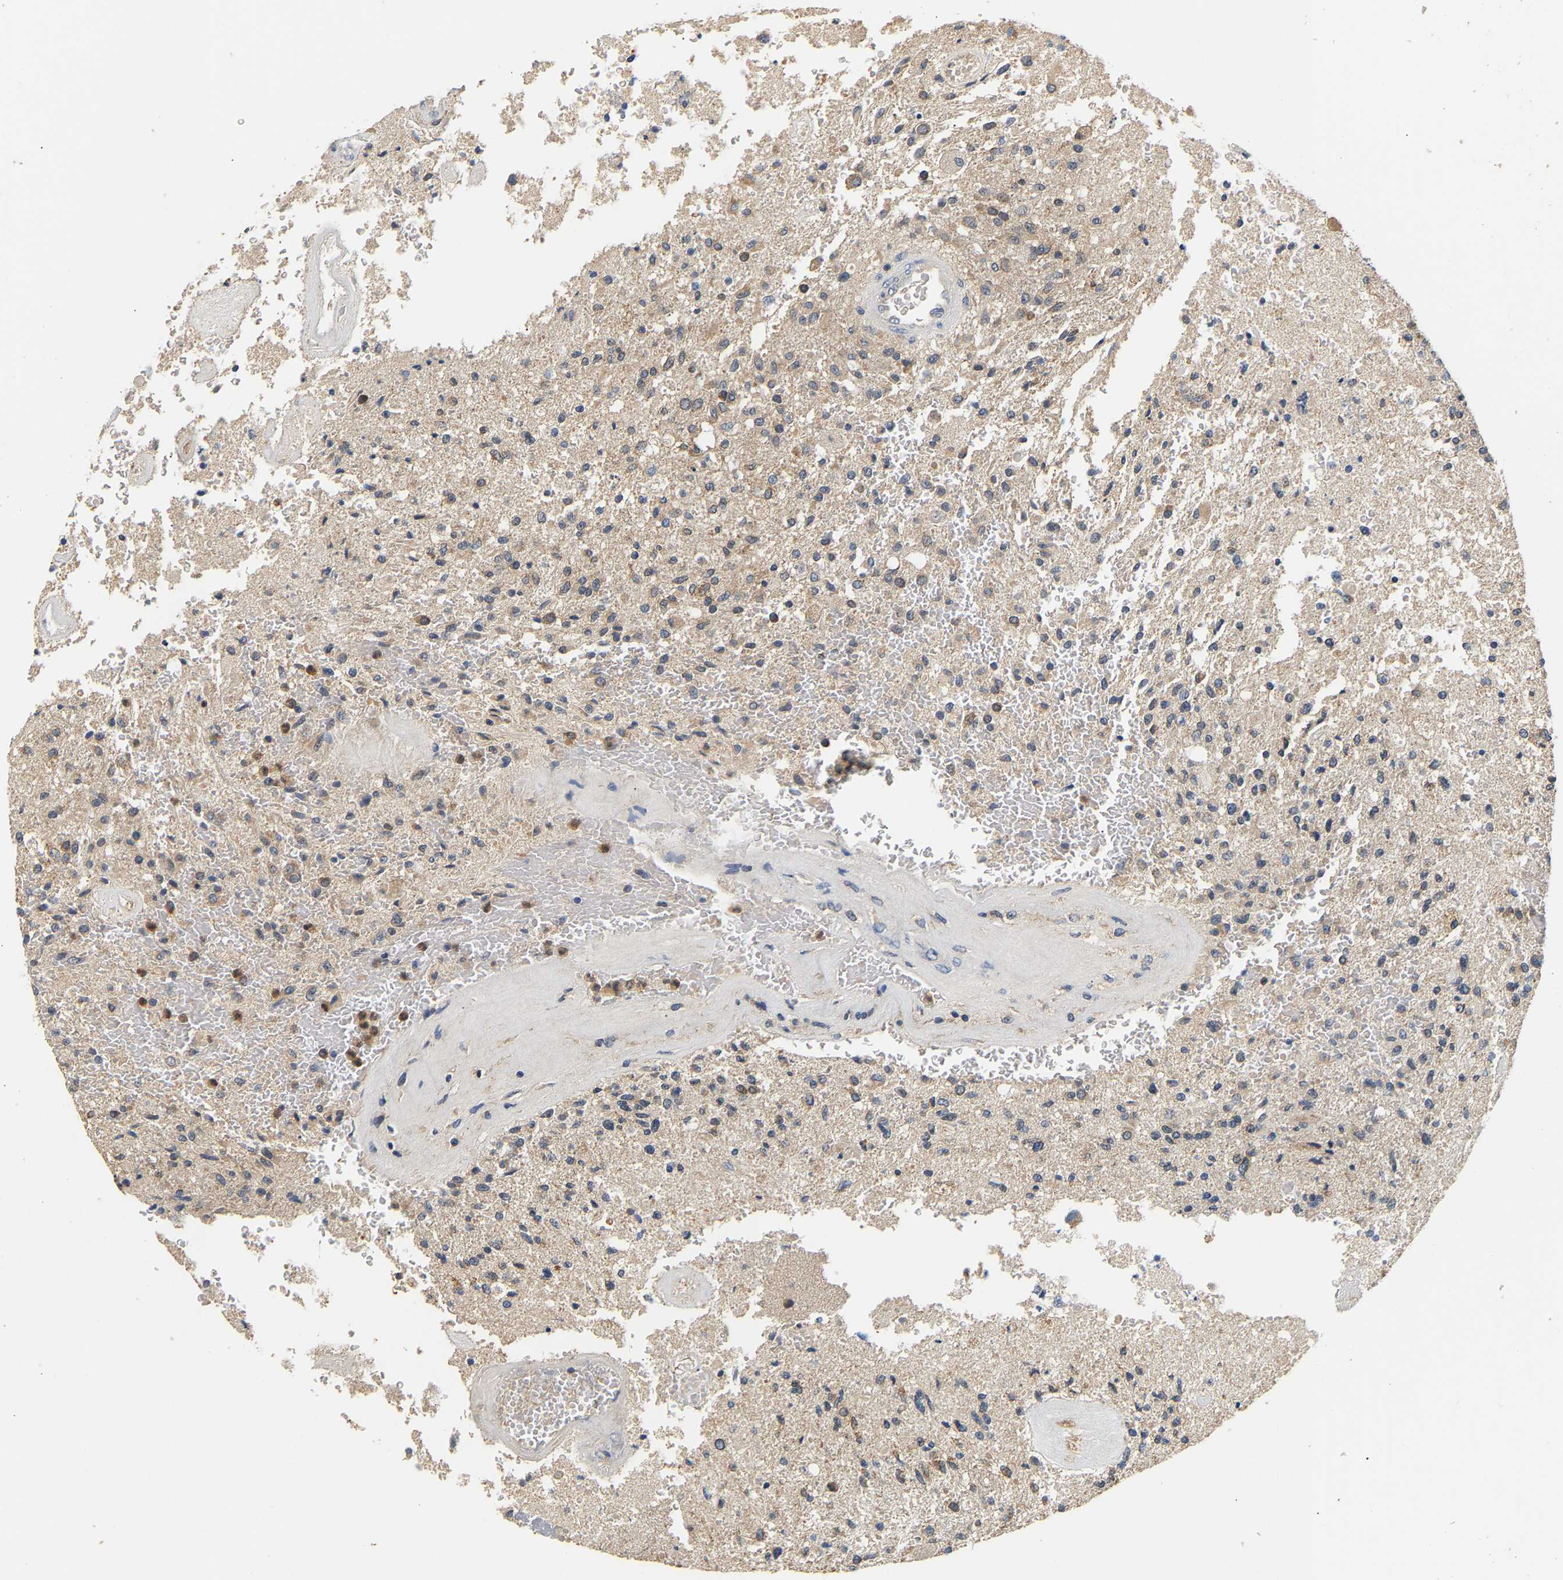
{"staining": {"intensity": "weak", "quantity": "<25%", "location": "cytoplasmic/membranous"}, "tissue": "glioma", "cell_type": "Tumor cells", "image_type": "cancer", "snomed": [{"axis": "morphology", "description": "Normal tissue, NOS"}, {"axis": "morphology", "description": "Glioma, malignant, High grade"}, {"axis": "topography", "description": "Cerebral cortex"}], "caption": "Immunohistochemistry (IHC) micrograph of neoplastic tissue: human glioma stained with DAB demonstrates no significant protein positivity in tumor cells. (DAB immunohistochemistry, high magnification).", "gene": "PPID", "patient": {"sex": "male", "age": 77}}